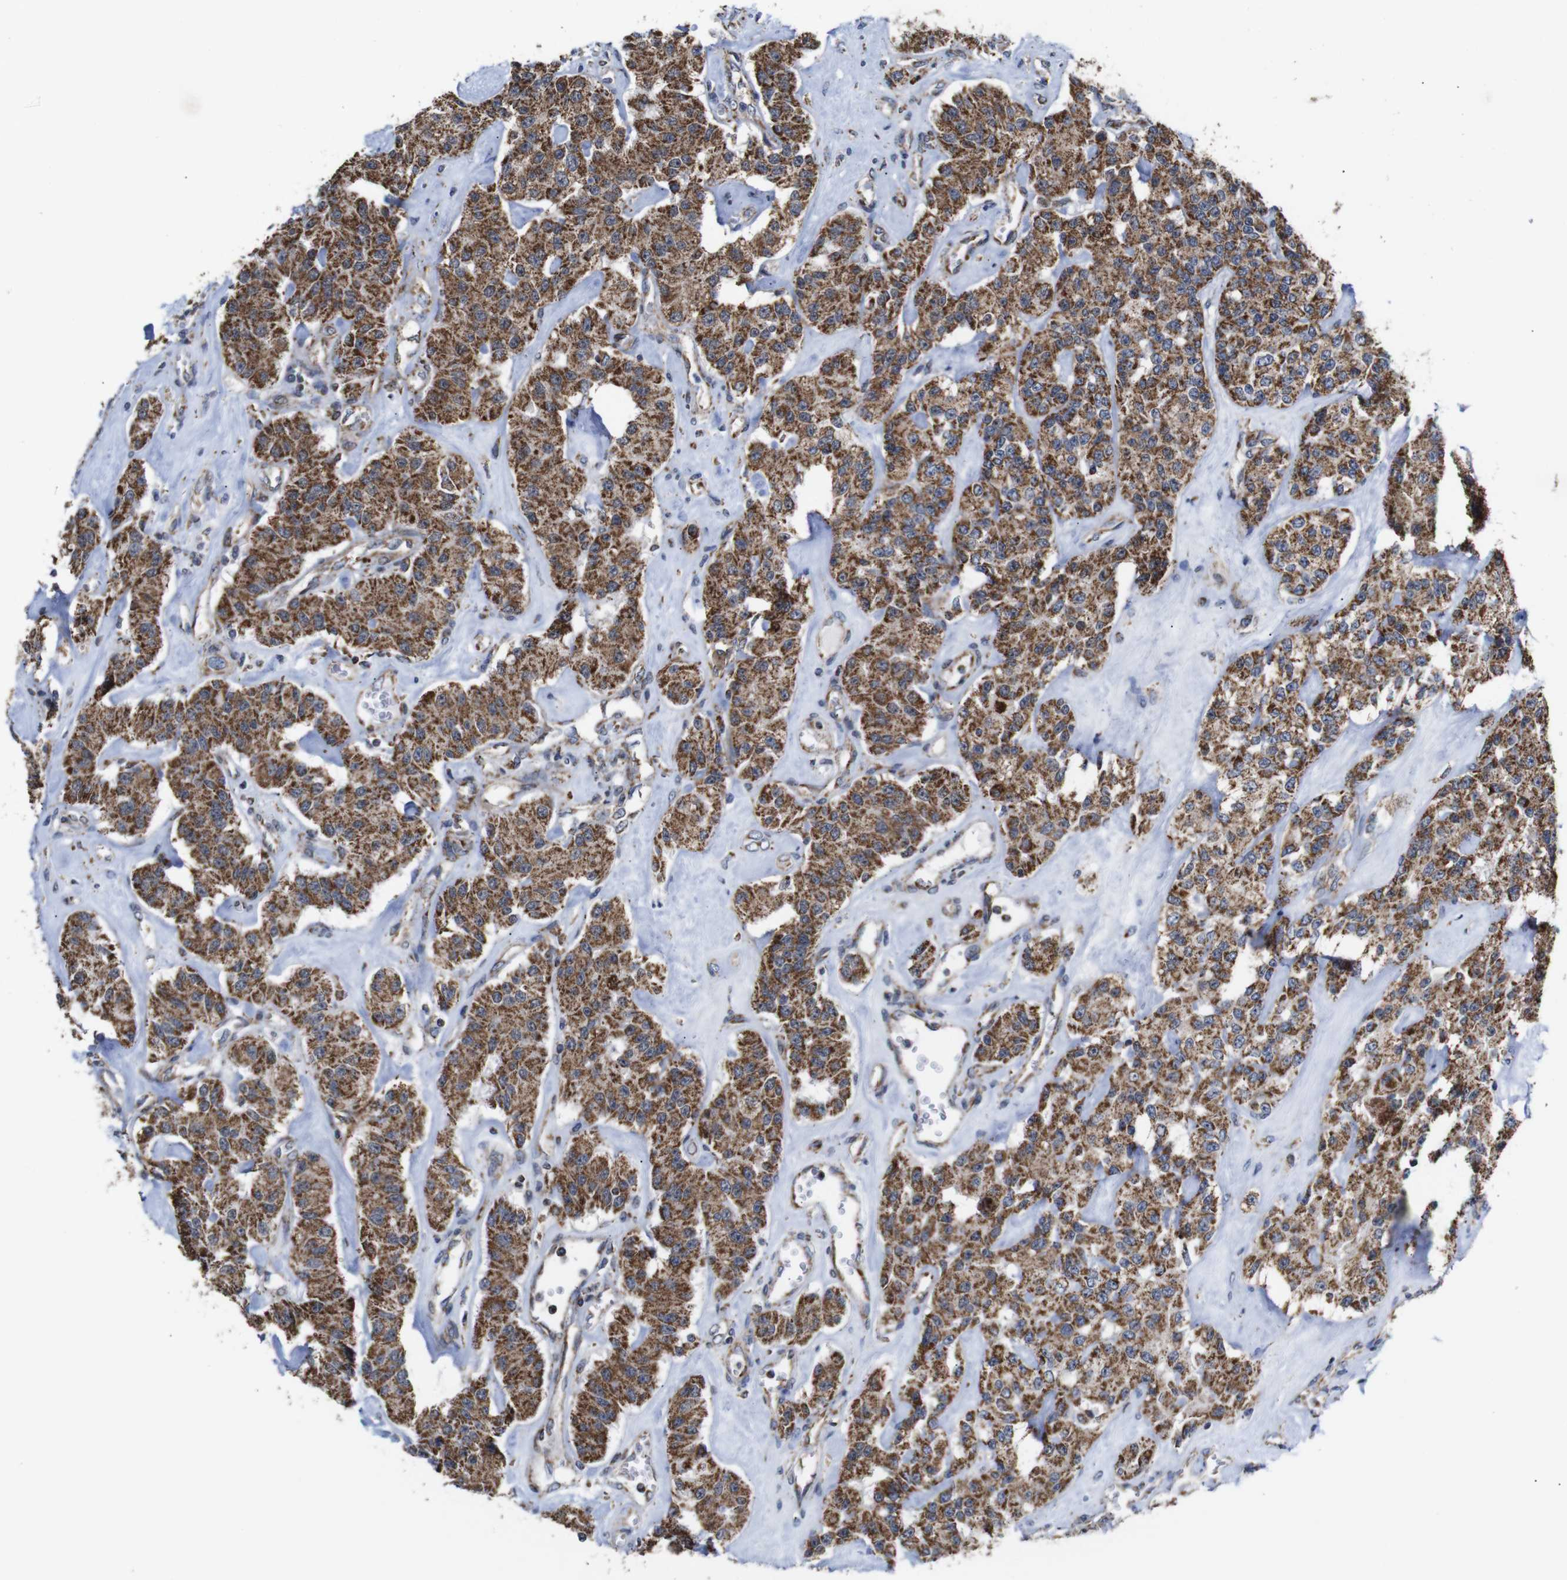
{"staining": {"intensity": "strong", "quantity": ">75%", "location": "cytoplasmic/membranous"}, "tissue": "carcinoid", "cell_type": "Tumor cells", "image_type": "cancer", "snomed": [{"axis": "morphology", "description": "Carcinoid, malignant, NOS"}, {"axis": "topography", "description": "Pancreas"}], "caption": "This image demonstrates immunohistochemistry staining of human carcinoid, with high strong cytoplasmic/membranous positivity in approximately >75% of tumor cells.", "gene": "C17orf80", "patient": {"sex": "male", "age": 41}}